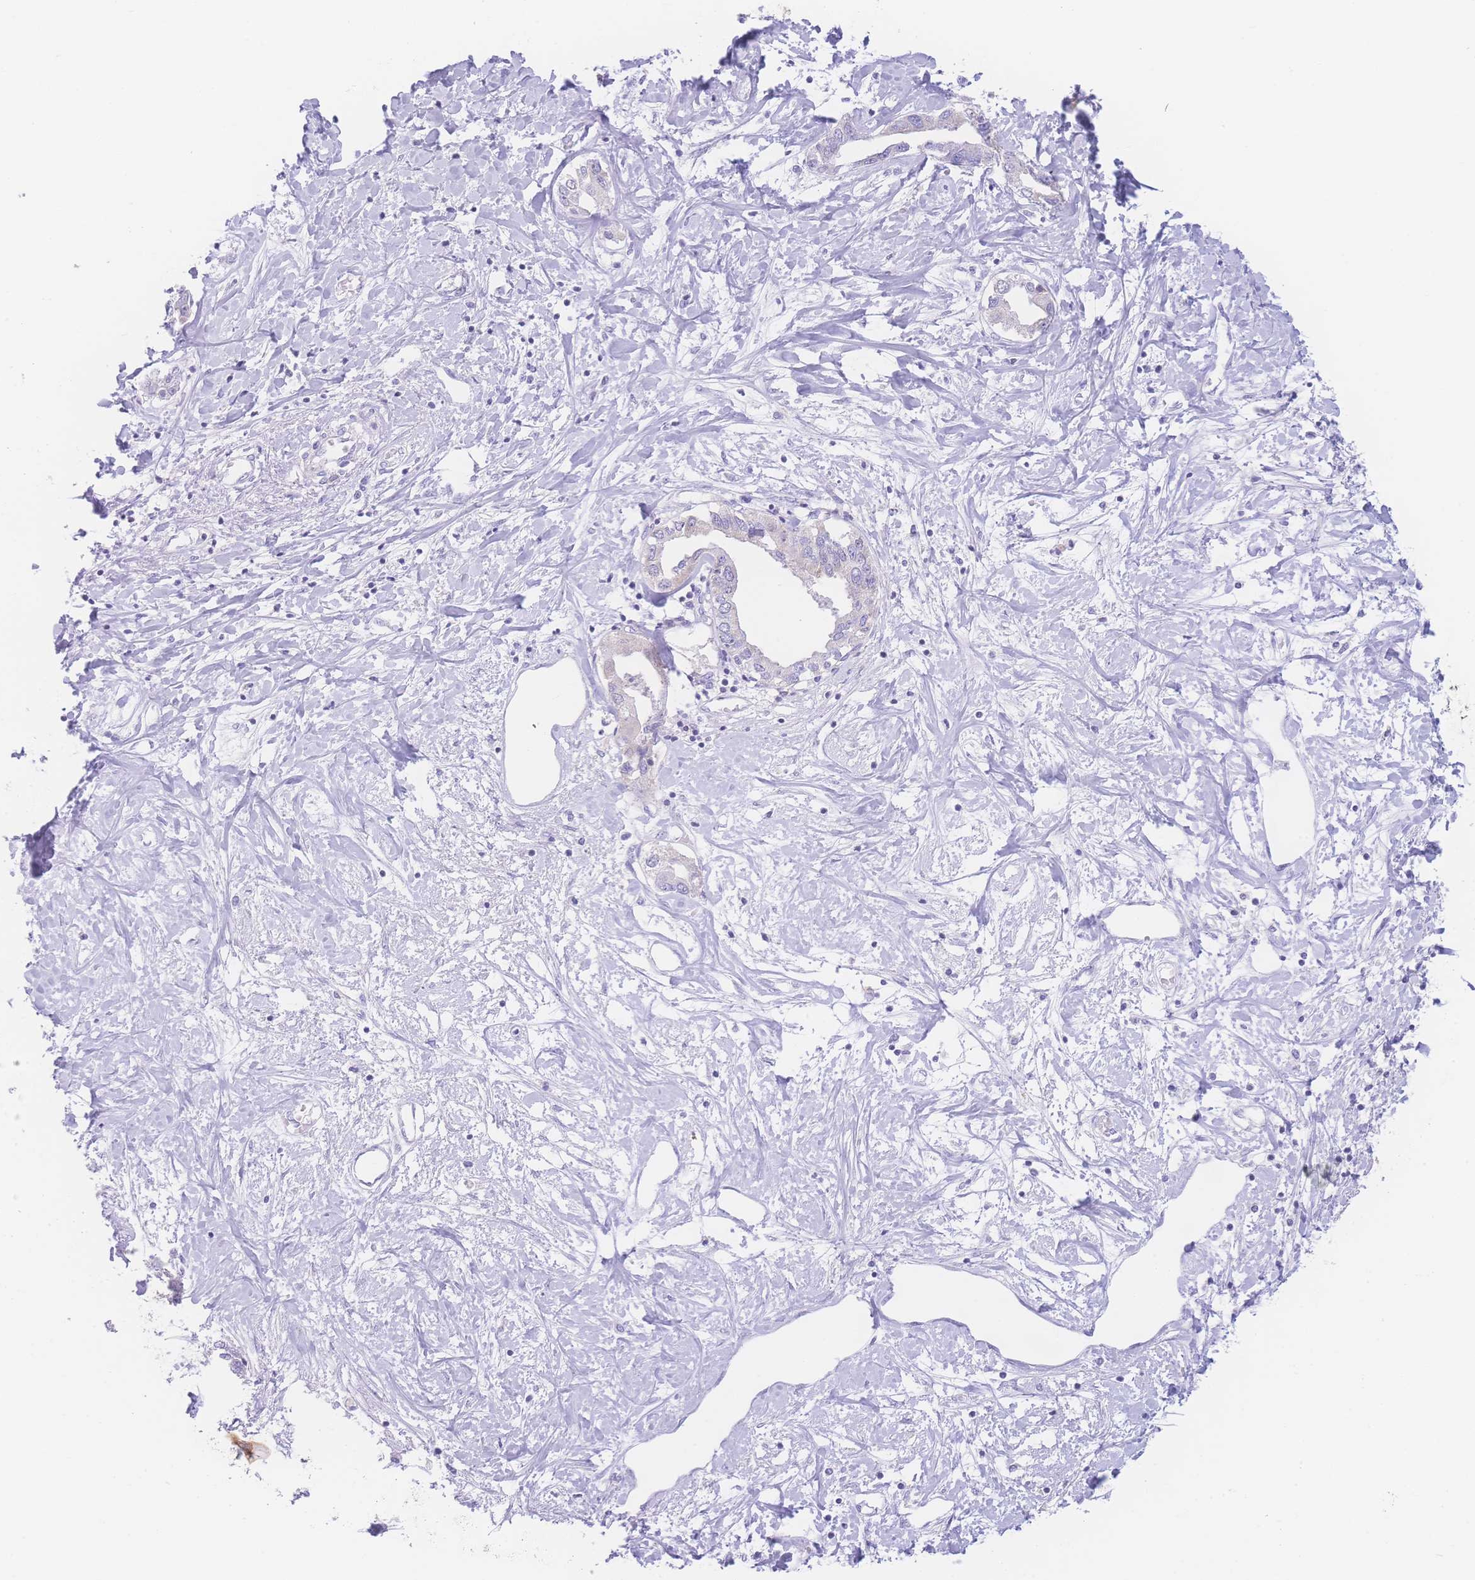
{"staining": {"intensity": "negative", "quantity": "none", "location": "none"}, "tissue": "liver cancer", "cell_type": "Tumor cells", "image_type": "cancer", "snomed": [{"axis": "morphology", "description": "Cholangiocarcinoma"}, {"axis": "topography", "description": "Liver"}], "caption": "Tumor cells show no significant positivity in liver cancer.", "gene": "NBEAL1", "patient": {"sex": "male", "age": 59}}